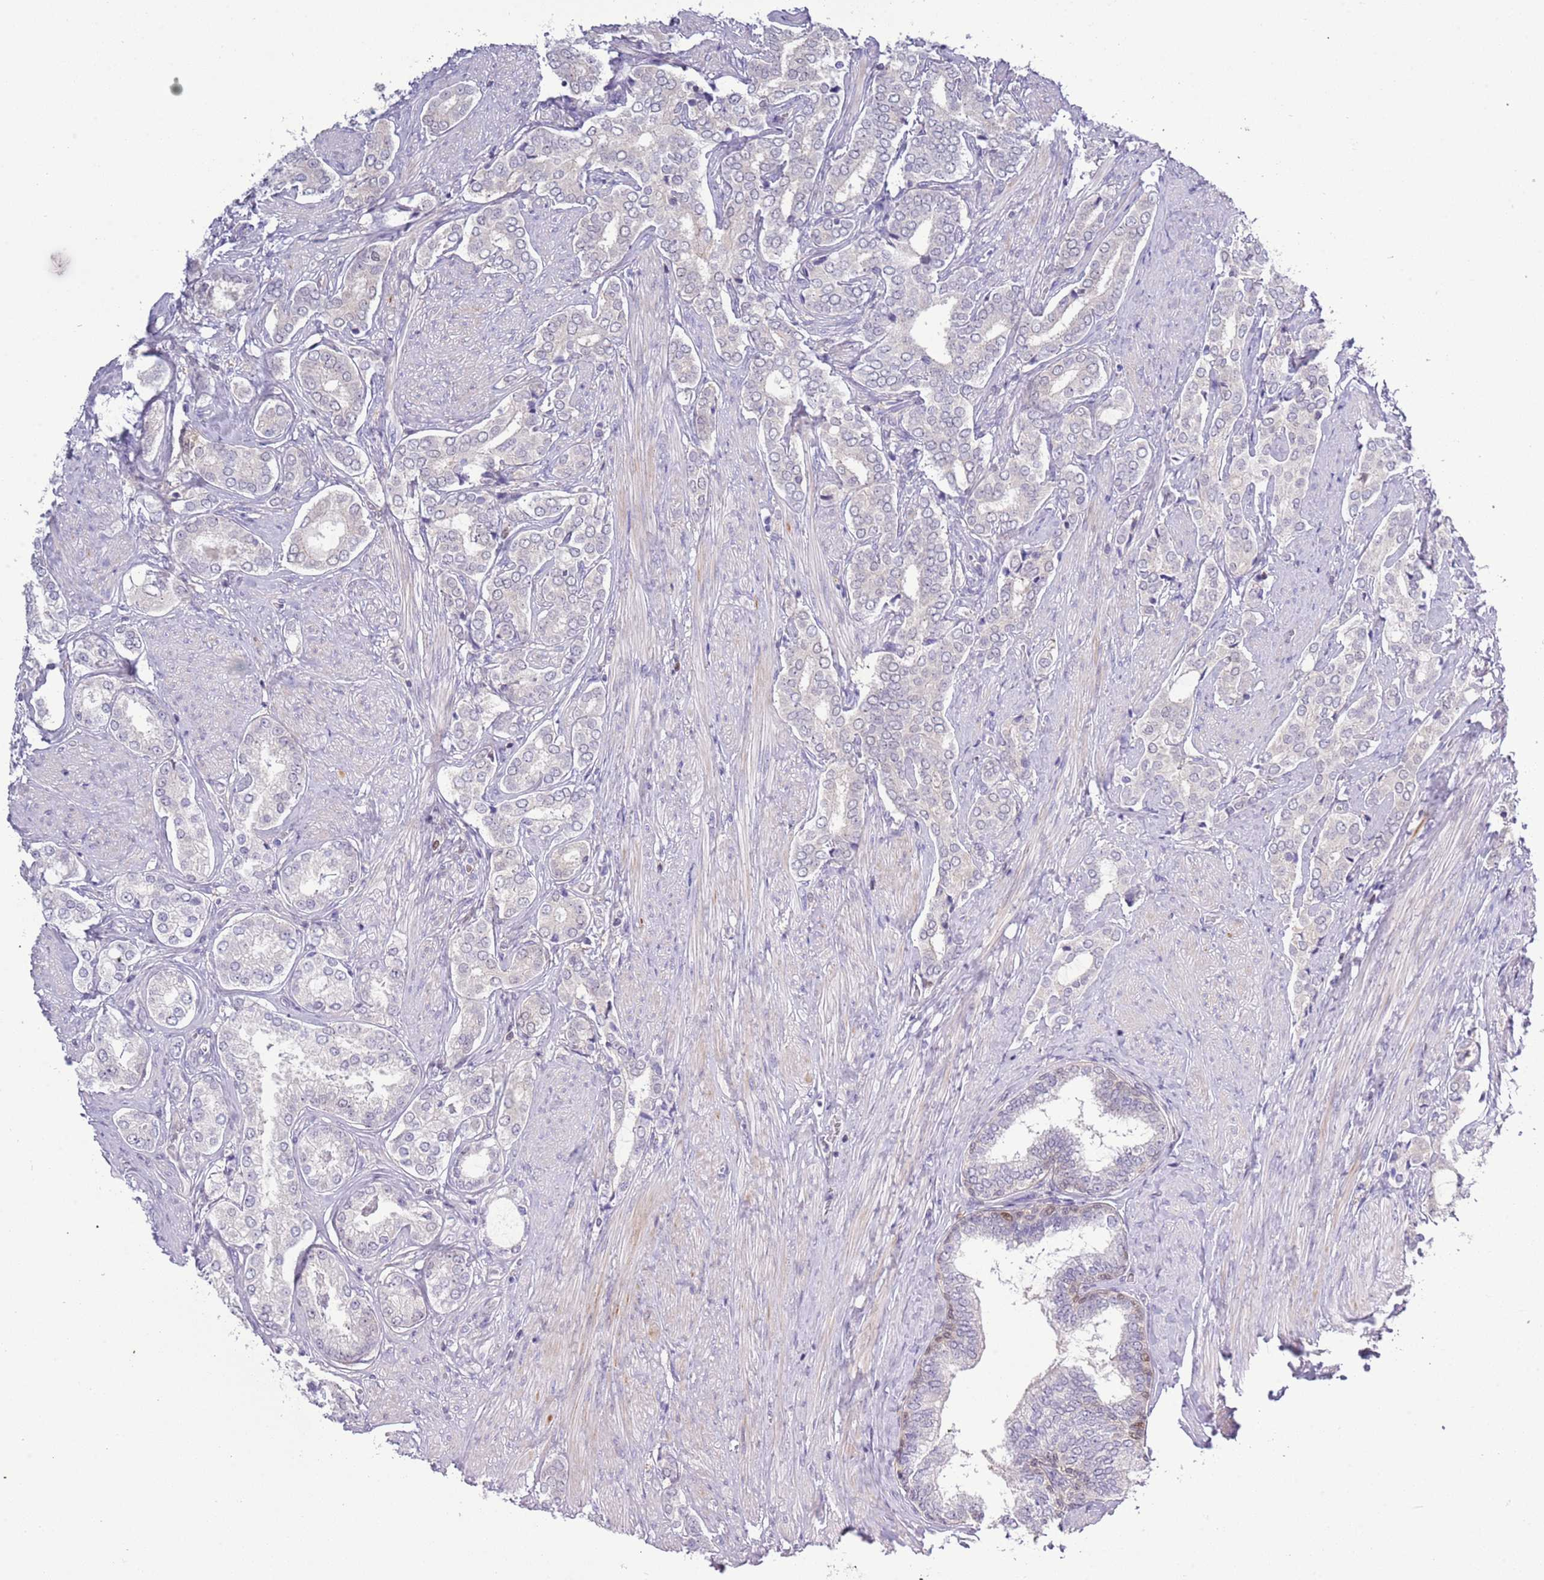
{"staining": {"intensity": "negative", "quantity": "none", "location": "none"}, "tissue": "prostate cancer", "cell_type": "Tumor cells", "image_type": "cancer", "snomed": [{"axis": "morphology", "description": "Adenocarcinoma, High grade"}, {"axis": "topography", "description": "Prostate"}], "caption": "Immunohistochemistry image of prostate cancer (adenocarcinoma (high-grade)) stained for a protein (brown), which shows no expression in tumor cells.", "gene": "NBPF6", "patient": {"sex": "male", "age": 71}}